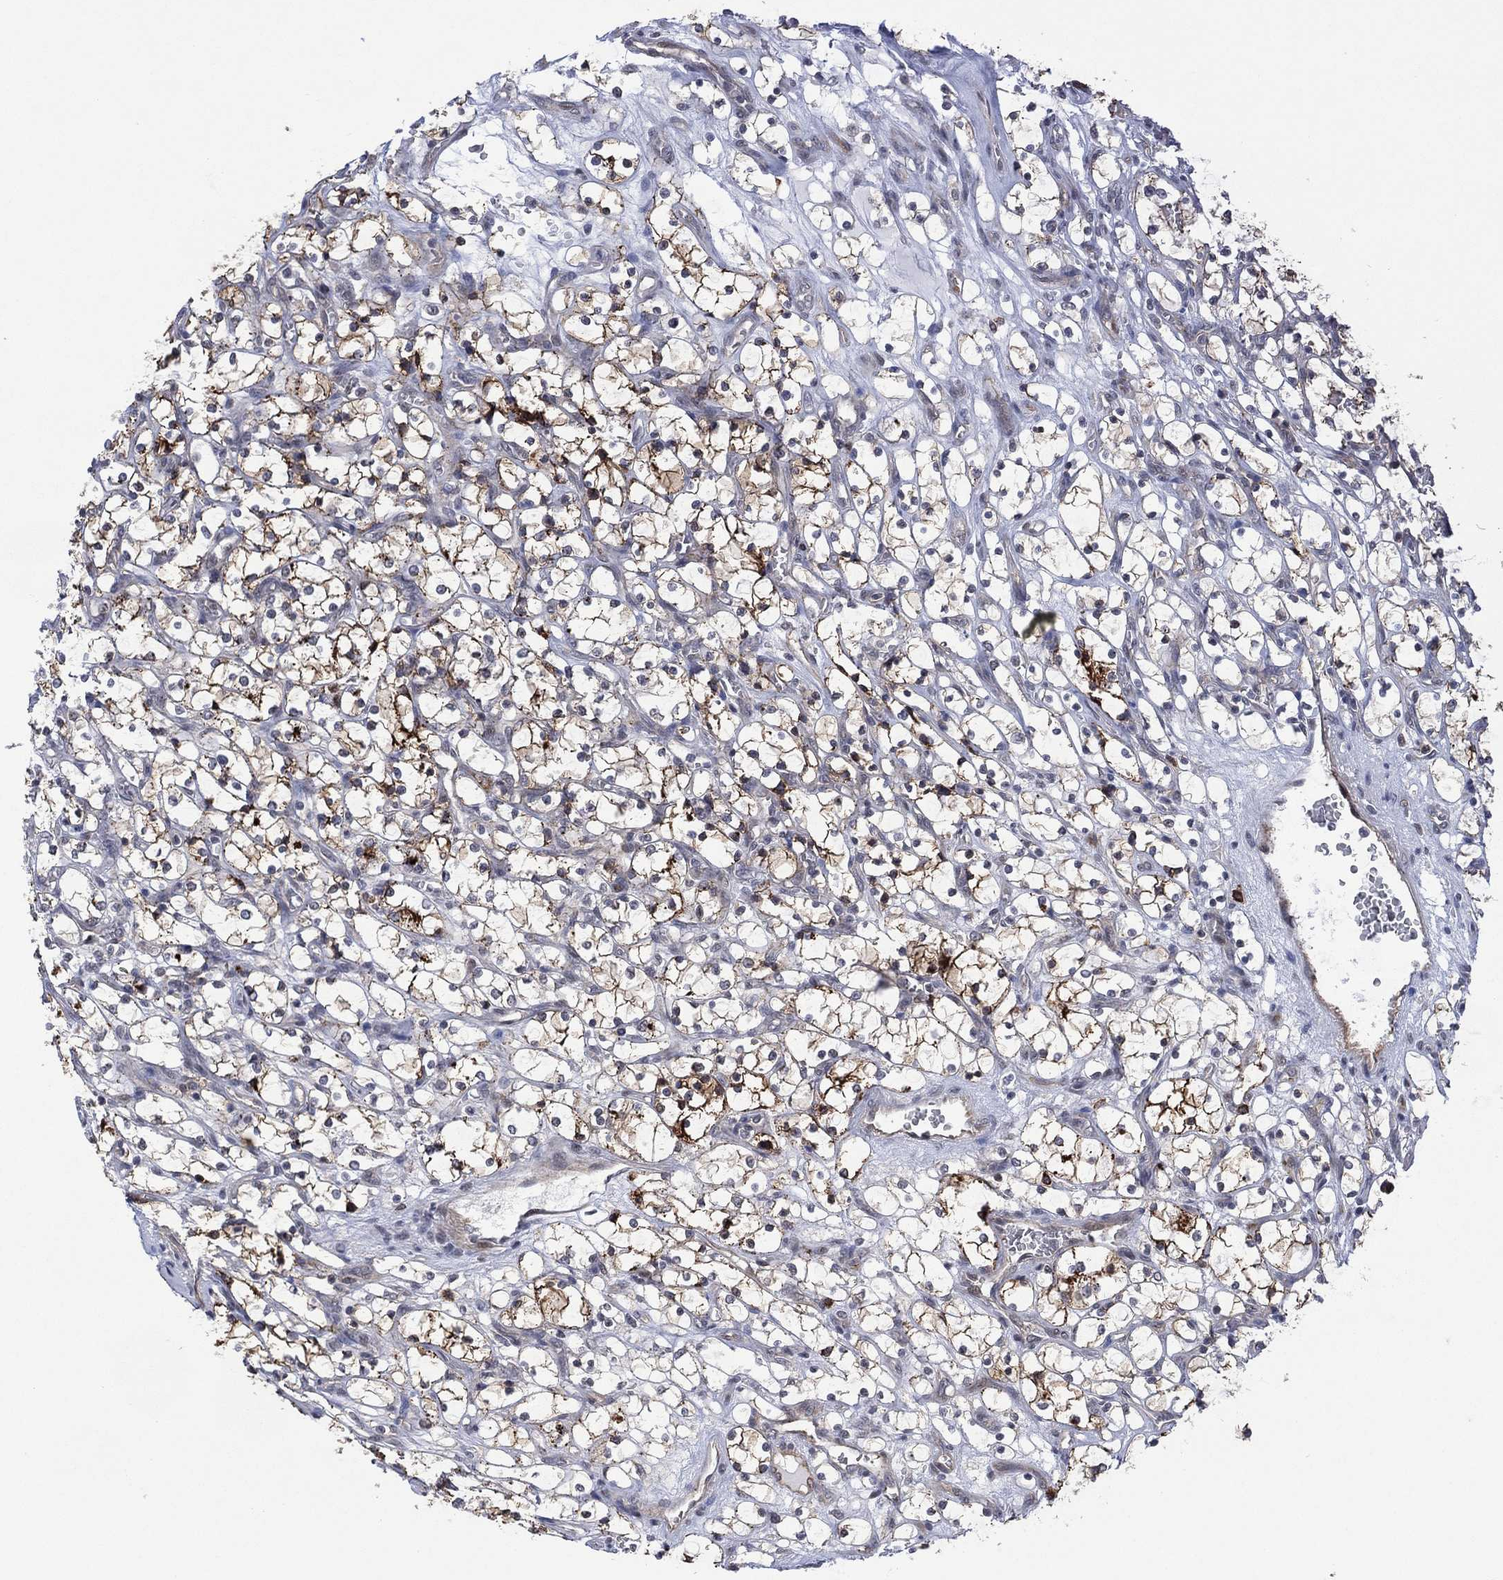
{"staining": {"intensity": "moderate", "quantity": "<25%", "location": "cytoplasmic/membranous"}, "tissue": "renal cancer", "cell_type": "Tumor cells", "image_type": "cancer", "snomed": [{"axis": "morphology", "description": "Adenocarcinoma, NOS"}, {"axis": "topography", "description": "Kidney"}], "caption": "Immunohistochemical staining of human renal adenocarcinoma demonstrates moderate cytoplasmic/membranous protein positivity in approximately <25% of tumor cells. Using DAB (3,3'-diaminobenzidine) (brown) and hematoxylin (blue) stains, captured at high magnification using brightfield microscopy.", "gene": "DPP4", "patient": {"sex": "female", "age": 69}}